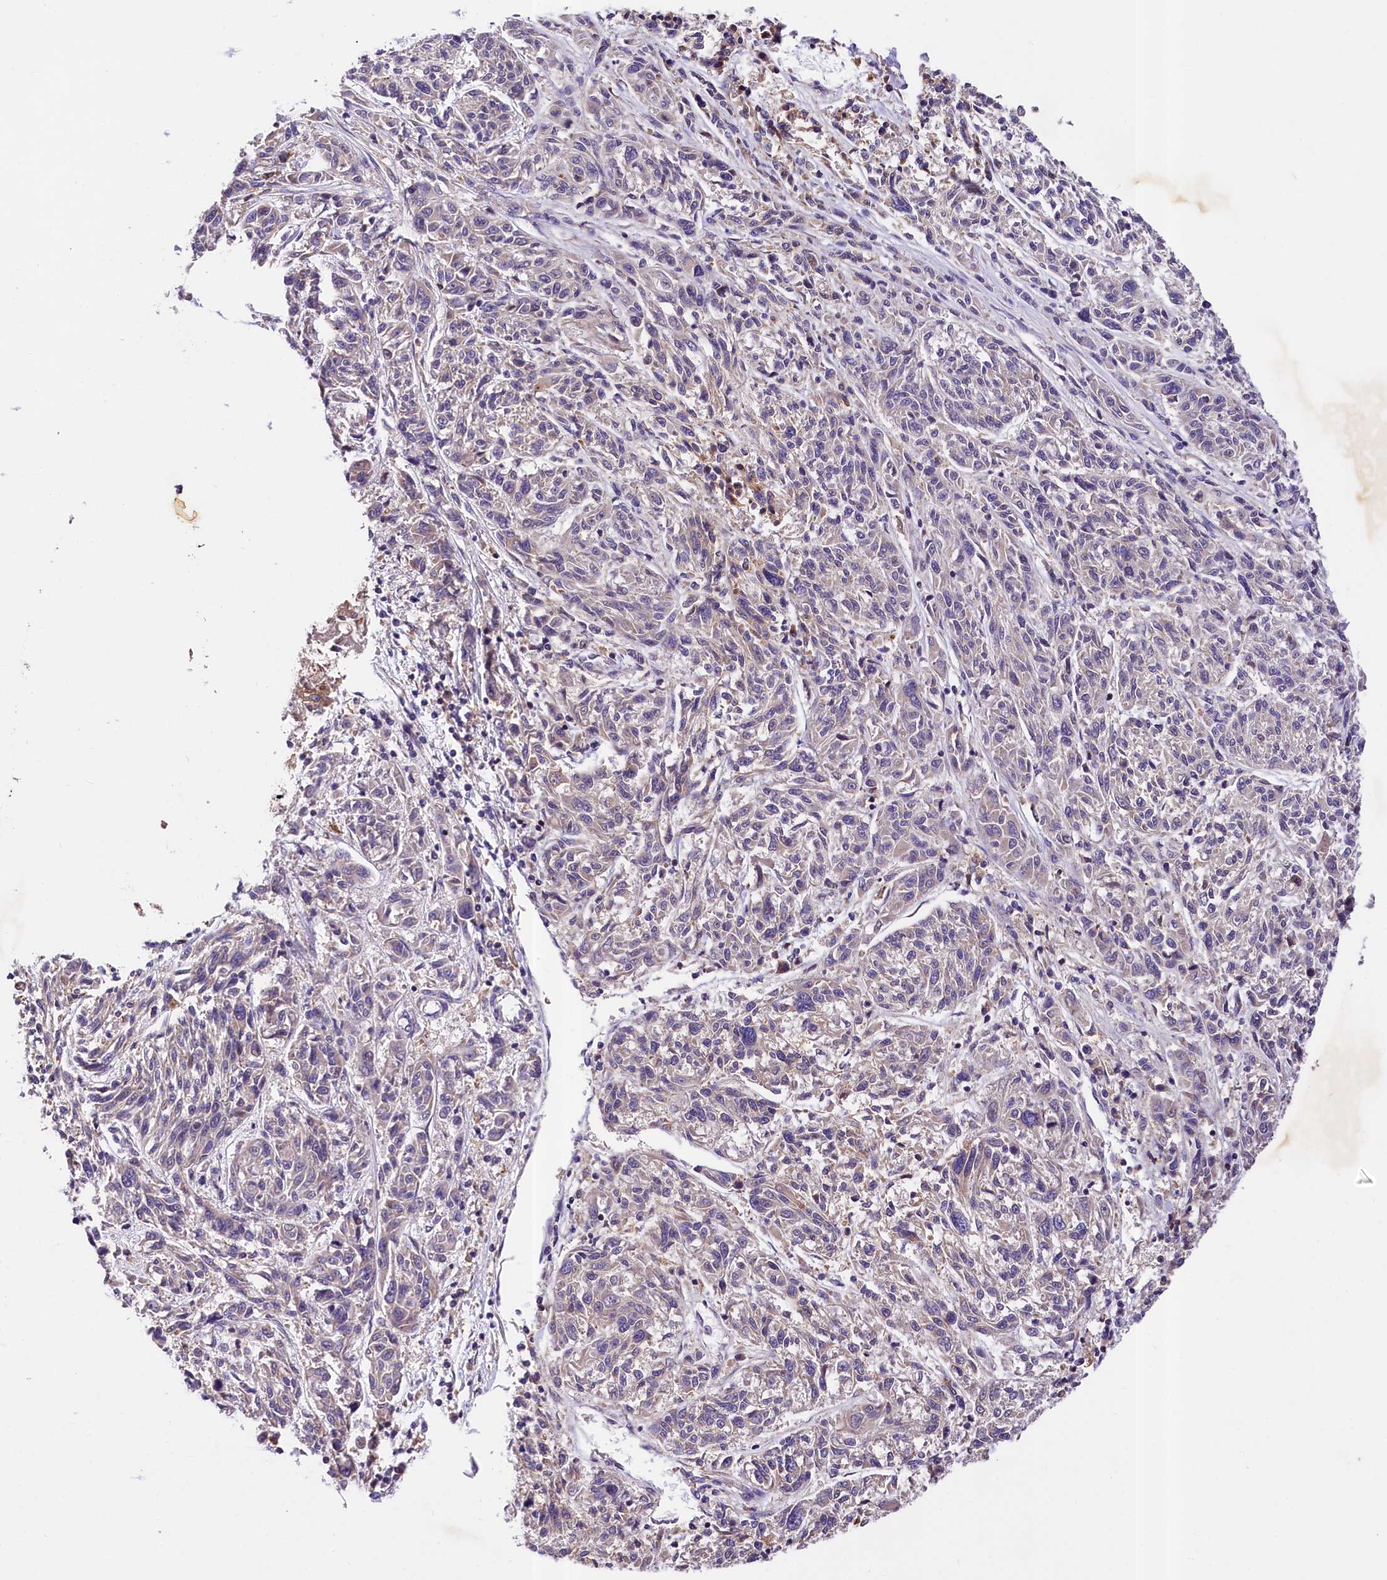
{"staining": {"intensity": "weak", "quantity": "<25%", "location": "cytoplasmic/membranous"}, "tissue": "melanoma", "cell_type": "Tumor cells", "image_type": "cancer", "snomed": [{"axis": "morphology", "description": "Malignant melanoma, NOS"}, {"axis": "topography", "description": "Skin"}], "caption": "Photomicrograph shows no protein positivity in tumor cells of malignant melanoma tissue.", "gene": "SUPV3L1", "patient": {"sex": "male", "age": 53}}